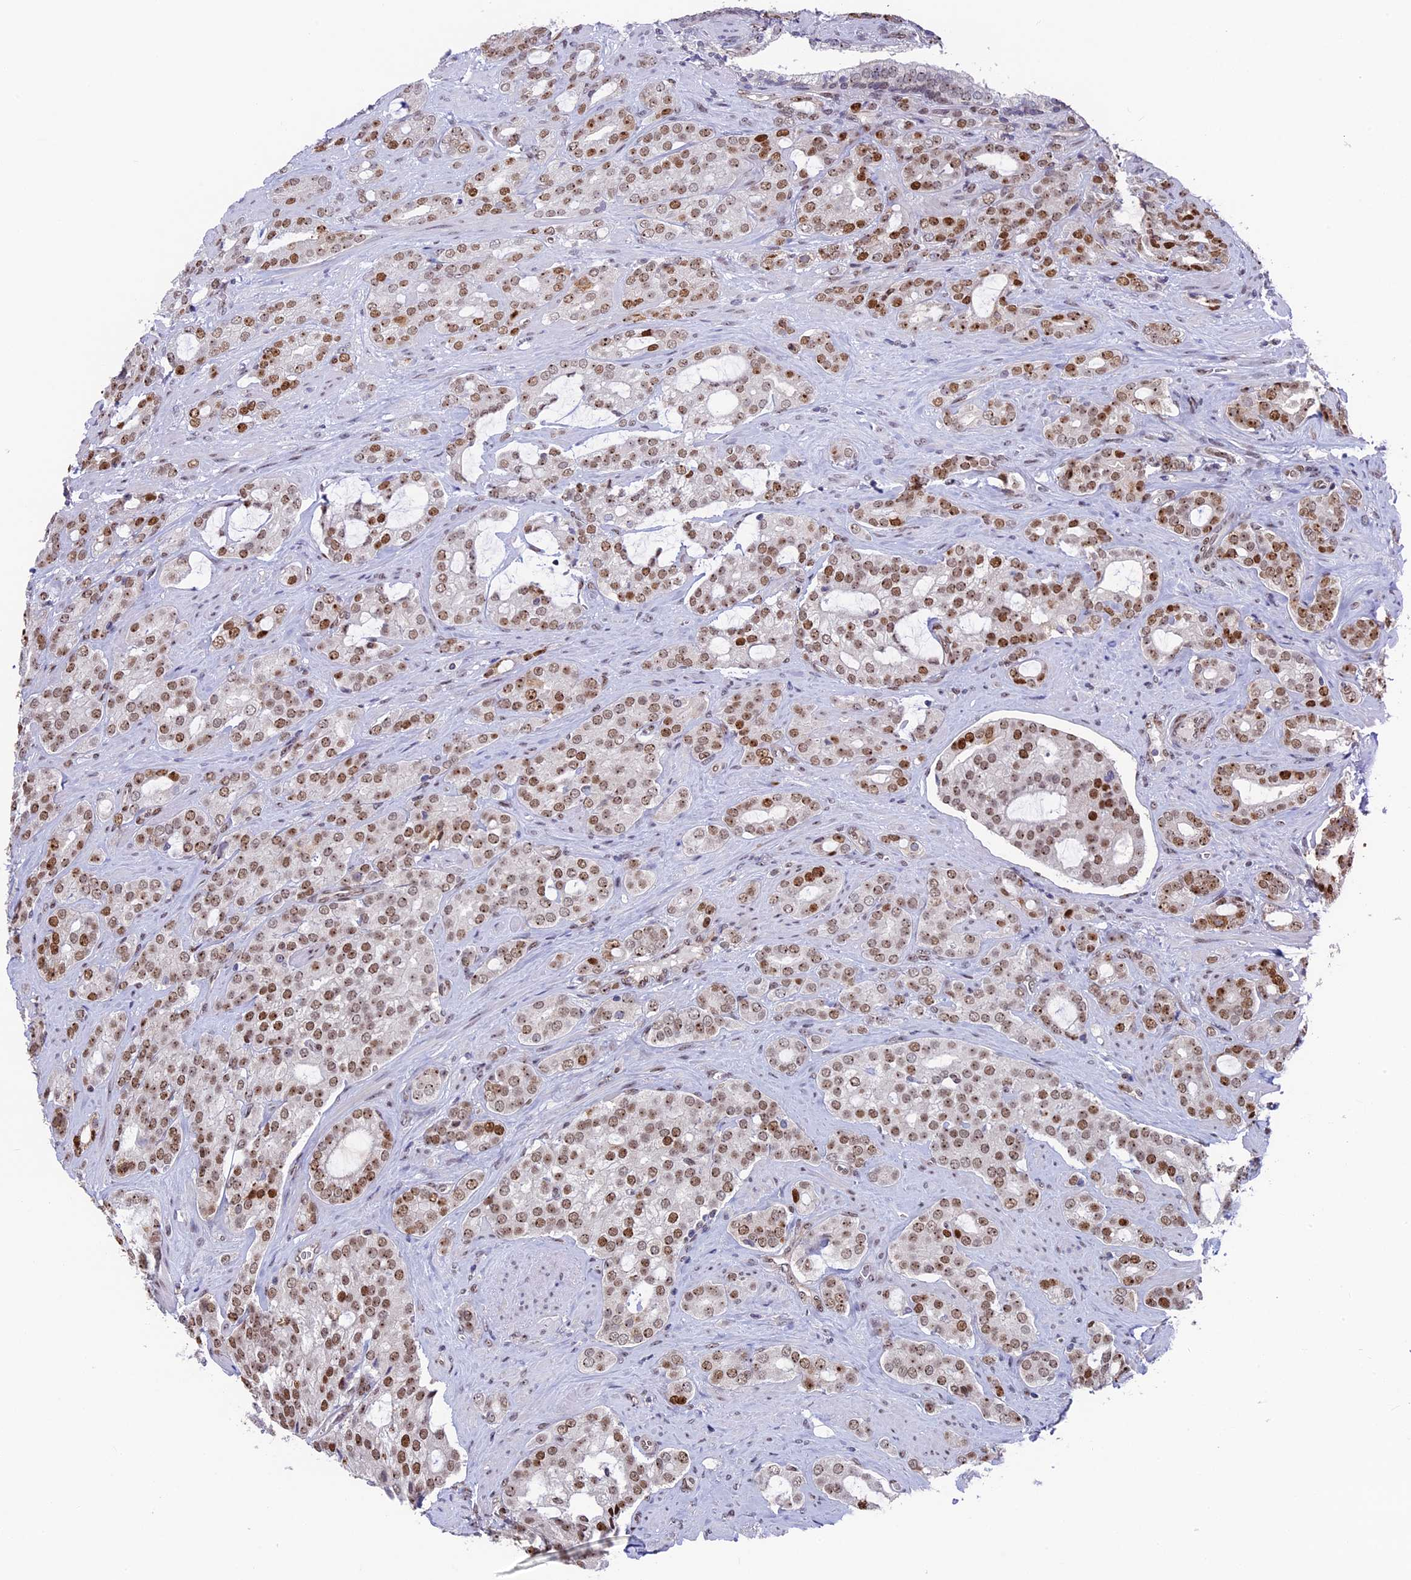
{"staining": {"intensity": "moderate", "quantity": ">75%", "location": "nuclear"}, "tissue": "prostate cancer", "cell_type": "Tumor cells", "image_type": "cancer", "snomed": [{"axis": "morphology", "description": "Adenocarcinoma, High grade"}, {"axis": "topography", "description": "Prostate"}], "caption": "Moderate nuclear protein positivity is present in about >75% of tumor cells in prostate cancer.", "gene": "CCDC86", "patient": {"sex": "male", "age": 63}}